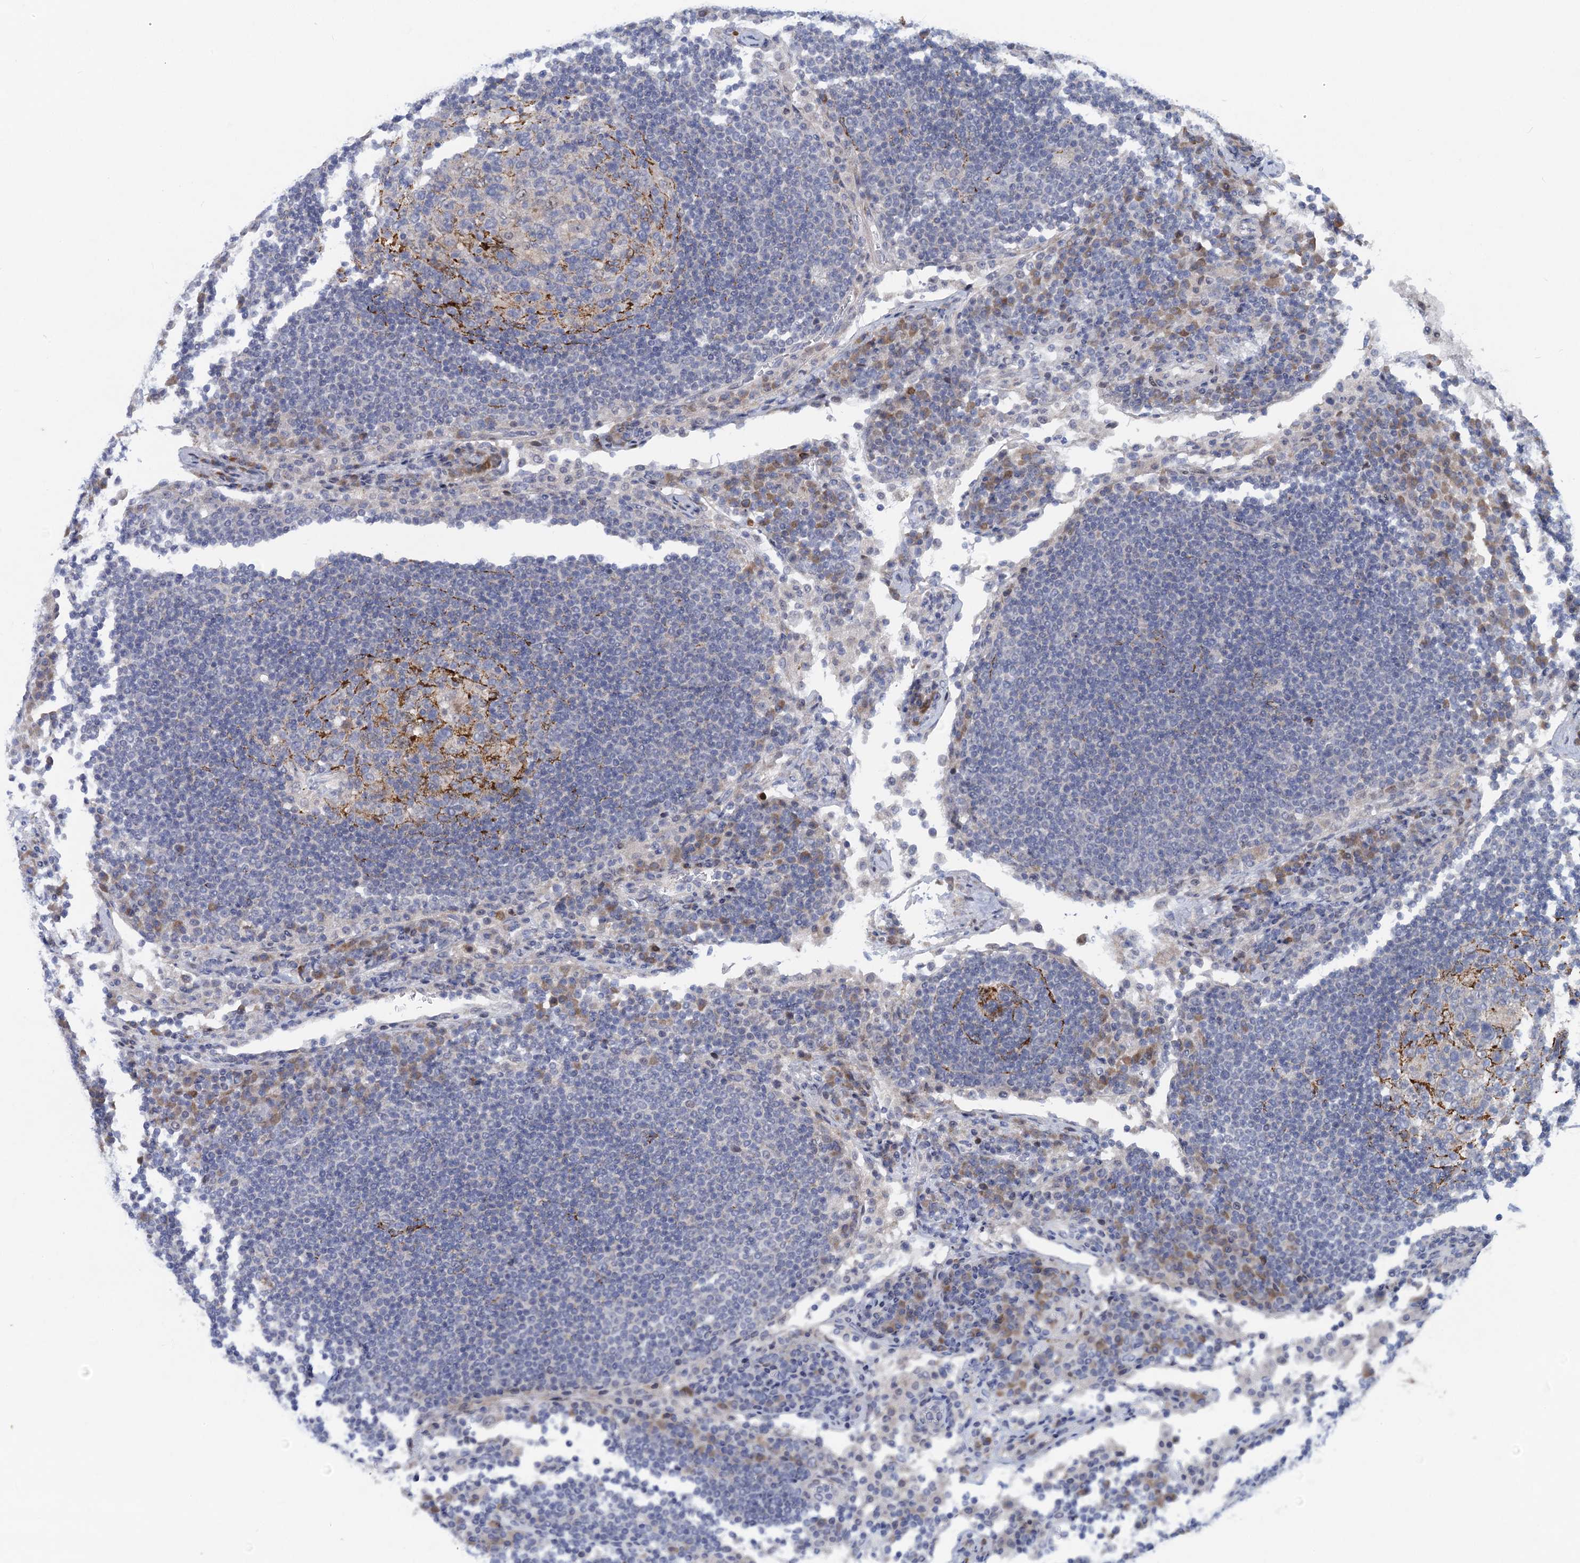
{"staining": {"intensity": "negative", "quantity": "none", "location": "none"}, "tissue": "lymph node", "cell_type": "Germinal center cells", "image_type": "normal", "snomed": [{"axis": "morphology", "description": "Normal tissue, NOS"}, {"axis": "topography", "description": "Lymph node"}], "caption": "IHC of benign lymph node reveals no expression in germinal center cells.", "gene": "QPCTL", "patient": {"sex": "female", "age": 53}}